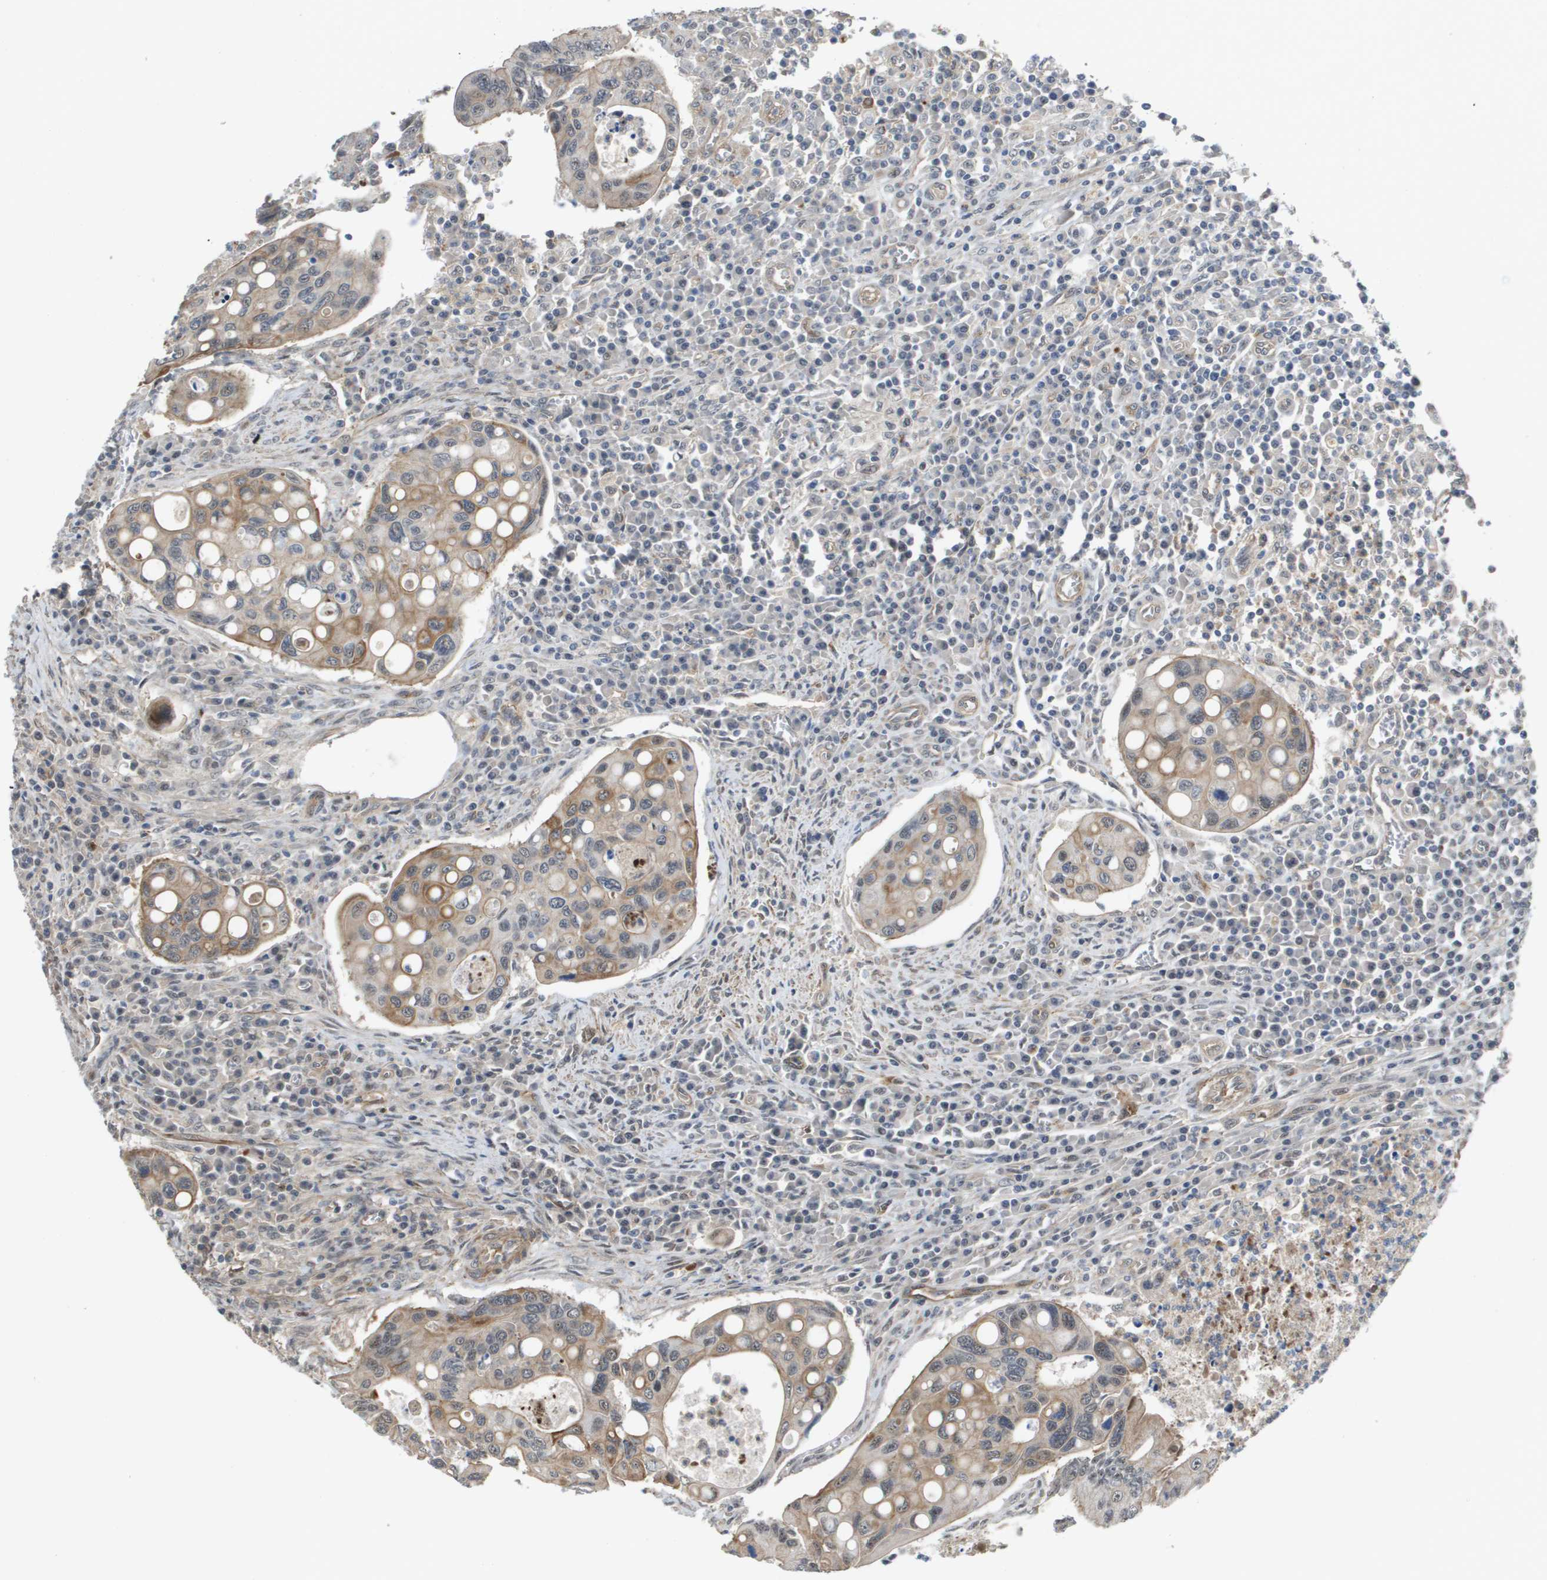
{"staining": {"intensity": "moderate", "quantity": "25%-75%", "location": "cytoplasmic/membranous"}, "tissue": "colorectal cancer", "cell_type": "Tumor cells", "image_type": "cancer", "snomed": [{"axis": "morphology", "description": "Inflammation, NOS"}, {"axis": "morphology", "description": "Adenocarcinoma, NOS"}, {"axis": "topography", "description": "Colon"}], "caption": "Colorectal adenocarcinoma stained for a protein (brown) displays moderate cytoplasmic/membranous positive expression in approximately 25%-75% of tumor cells.", "gene": "RNF112", "patient": {"sex": "male", "age": 72}}